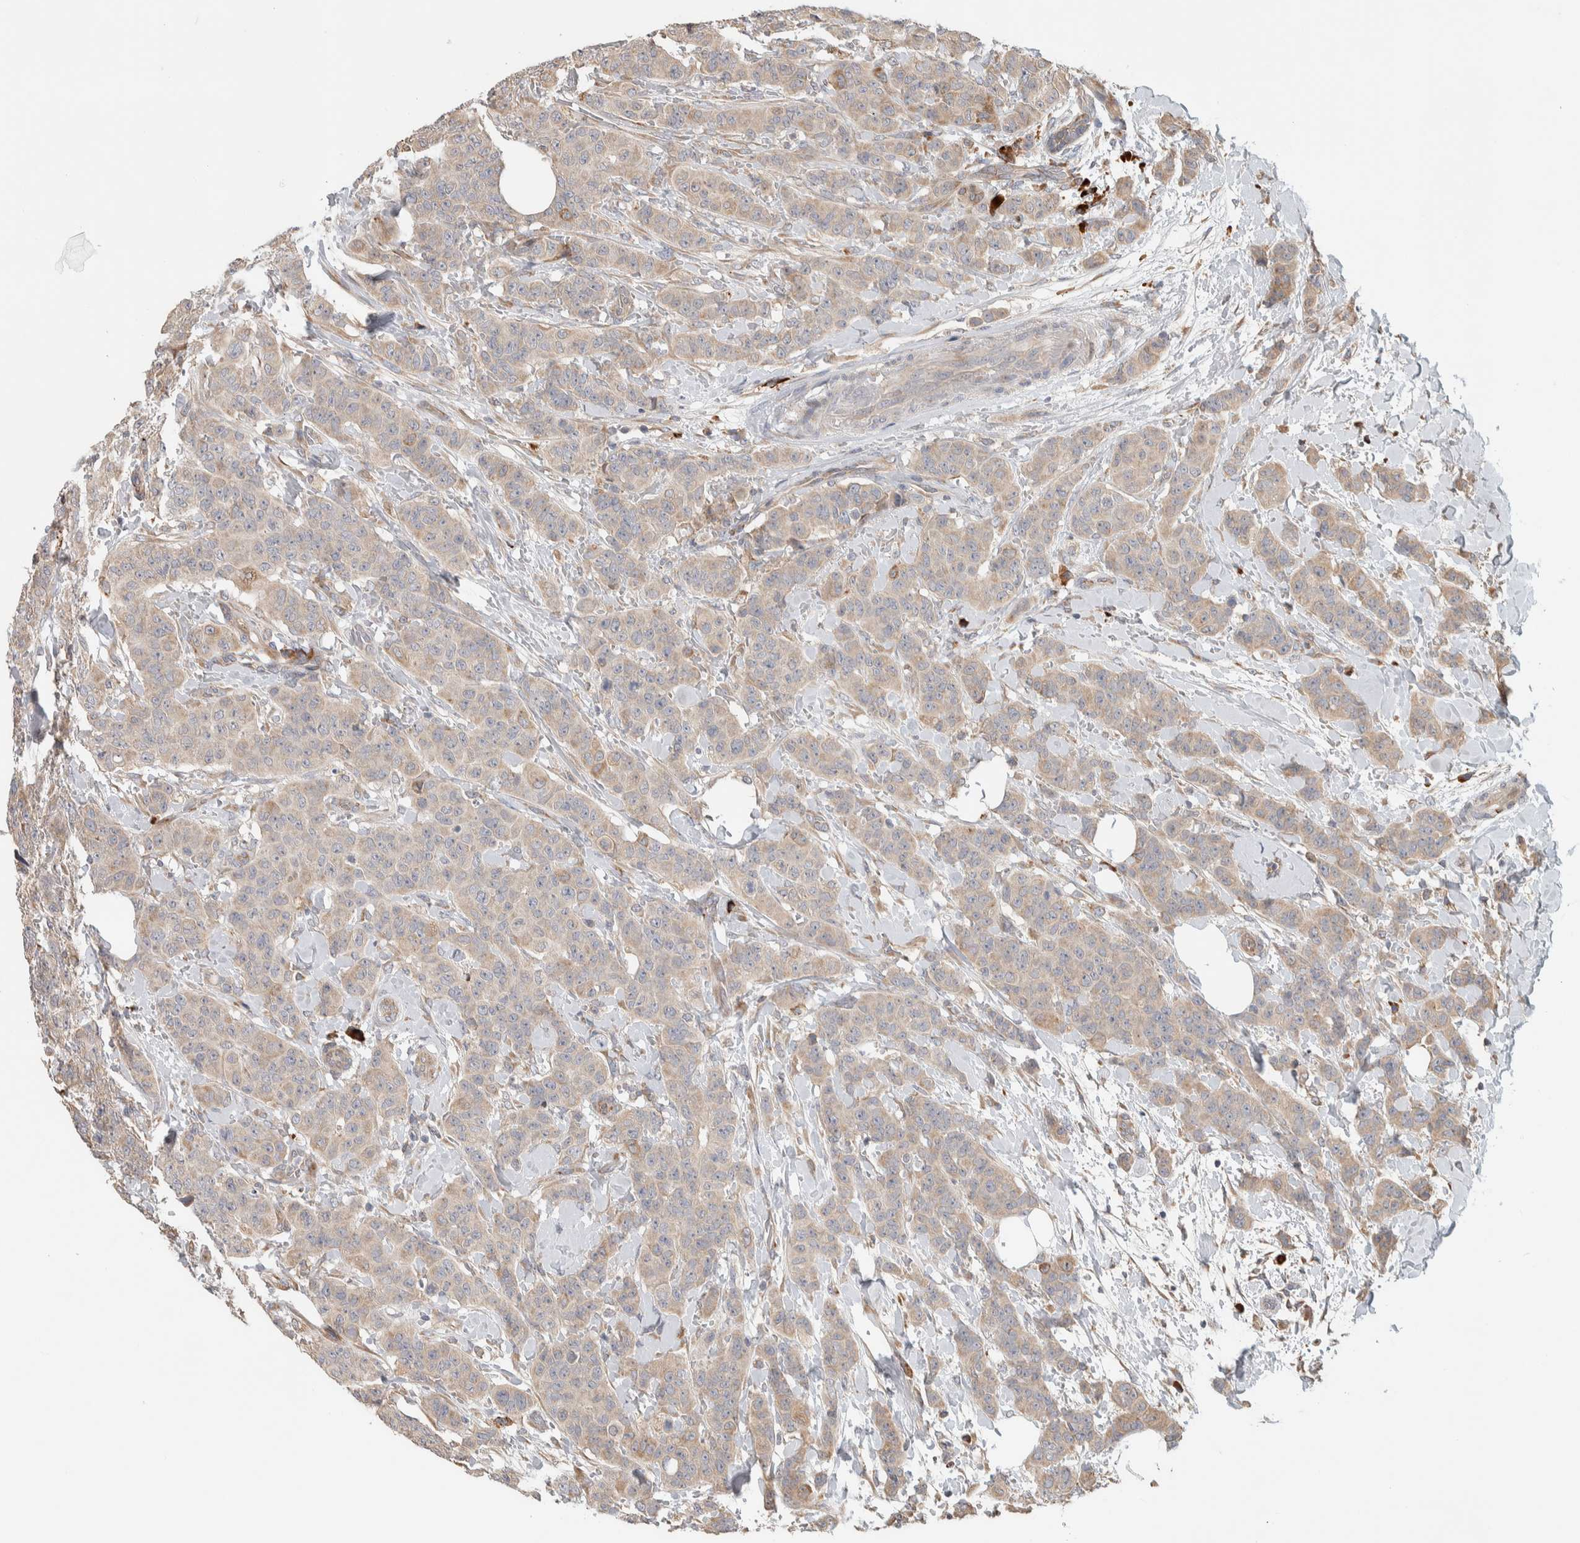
{"staining": {"intensity": "weak", "quantity": ">75%", "location": "cytoplasmic/membranous"}, "tissue": "breast cancer", "cell_type": "Tumor cells", "image_type": "cancer", "snomed": [{"axis": "morphology", "description": "Normal tissue, NOS"}, {"axis": "morphology", "description": "Duct carcinoma"}, {"axis": "topography", "description": "Breast"}], "caption": "Breast intraductal carcinoma stained for a protein (brown) exhibits weak cytoplasmic/membranous positive expression in approximately >75% of tumor cells.", "gene": "ADCY8", "patient": {"sex": "female", "age": 40}}